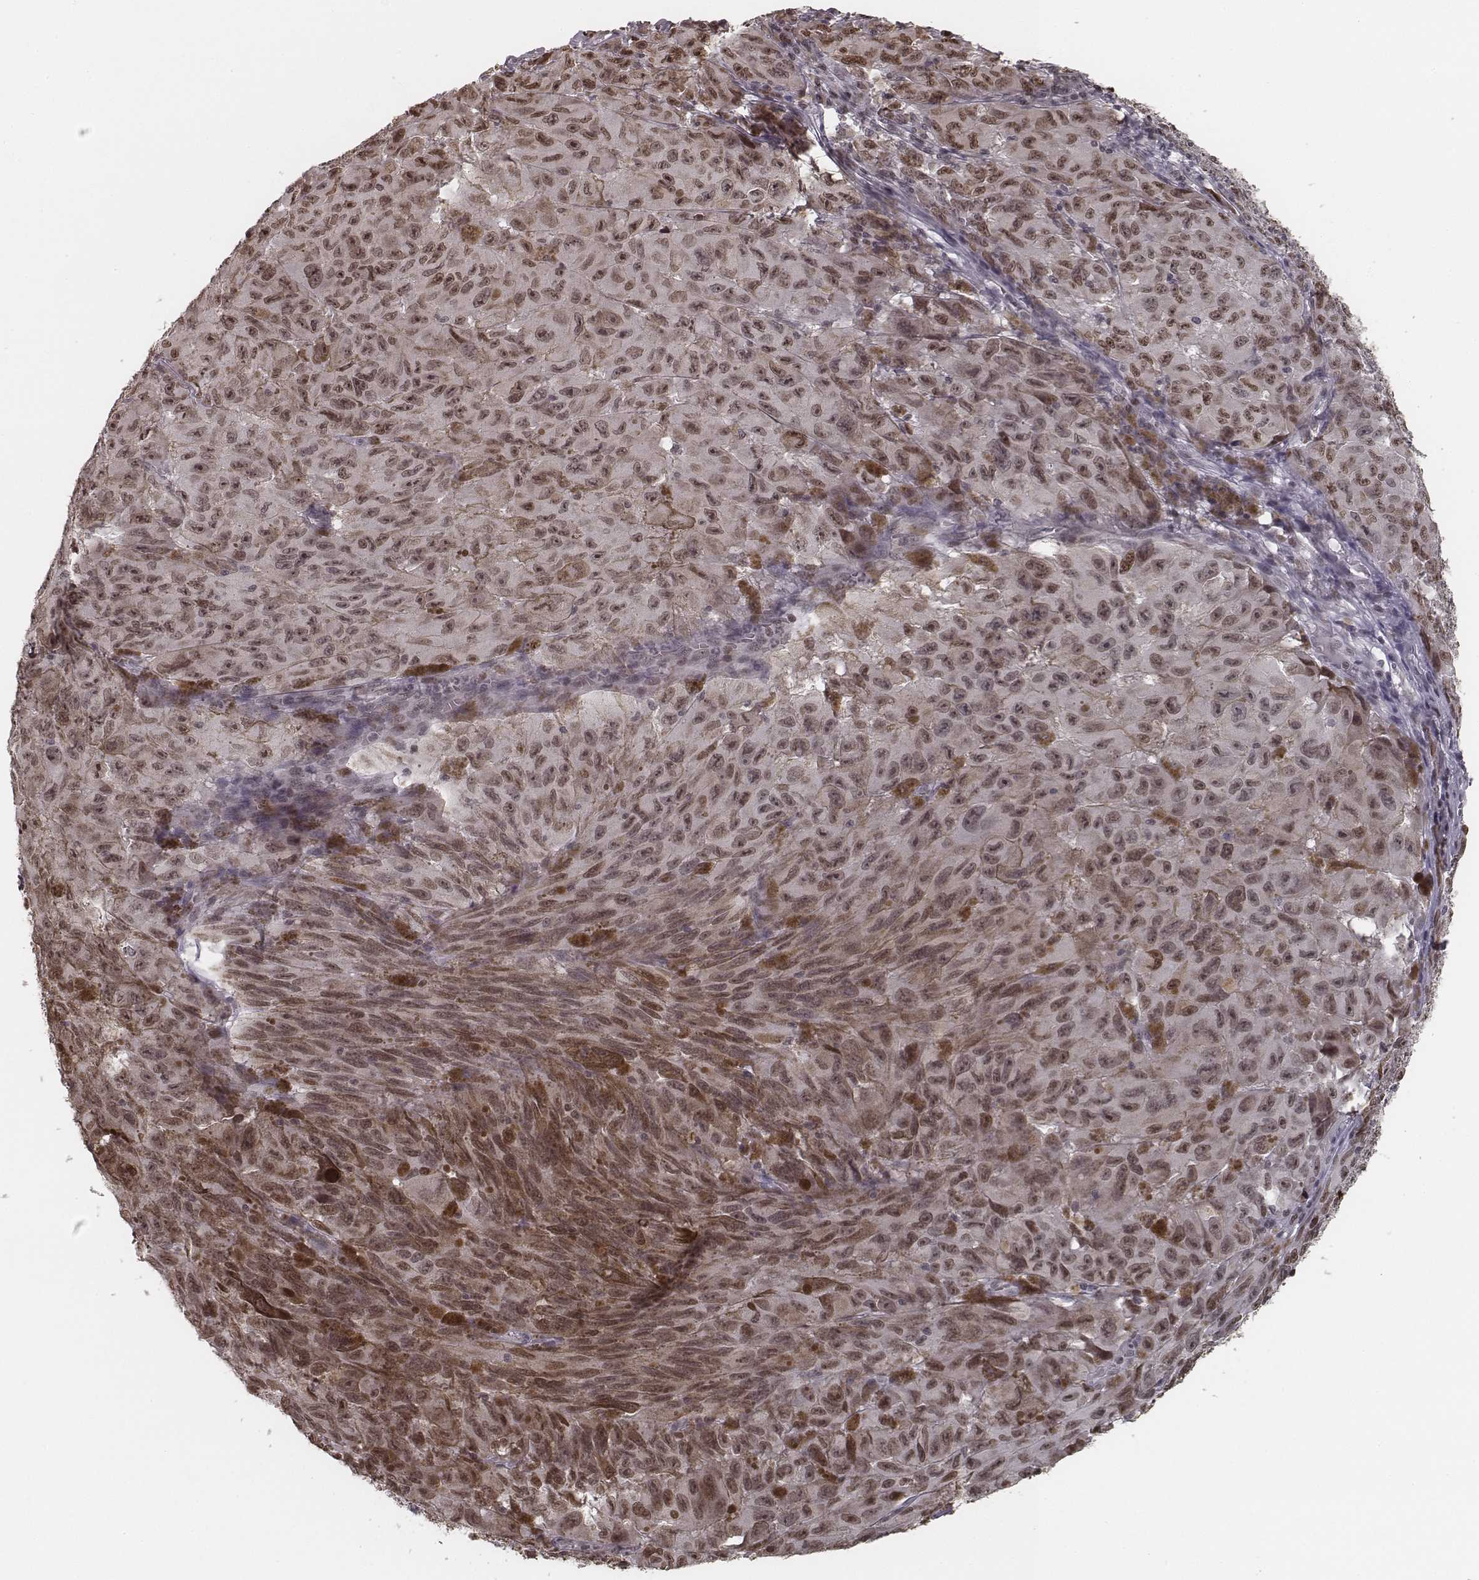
{"staining": {"intensity": "moderate", "quantity": ">75%", "location": "nuclear"}, "tissue": "melanoma", "cell_type": "Tumor cells", "image_type": "cancer", "snomed": [{"axis": "morphology", "description": "Malignant melanoma, NOS"}, {"axis": "topography", "description": "Vulva, labia, clitoris and Bartholin´s gland, NO"}], "caption": "Human malignant melanoma stained with a brown dye displays moderate nuclear positive positivity in approximately >75% of tumor cells.", "gene": "HMGA2", "patient": {"sex": "female", "age": 75}}